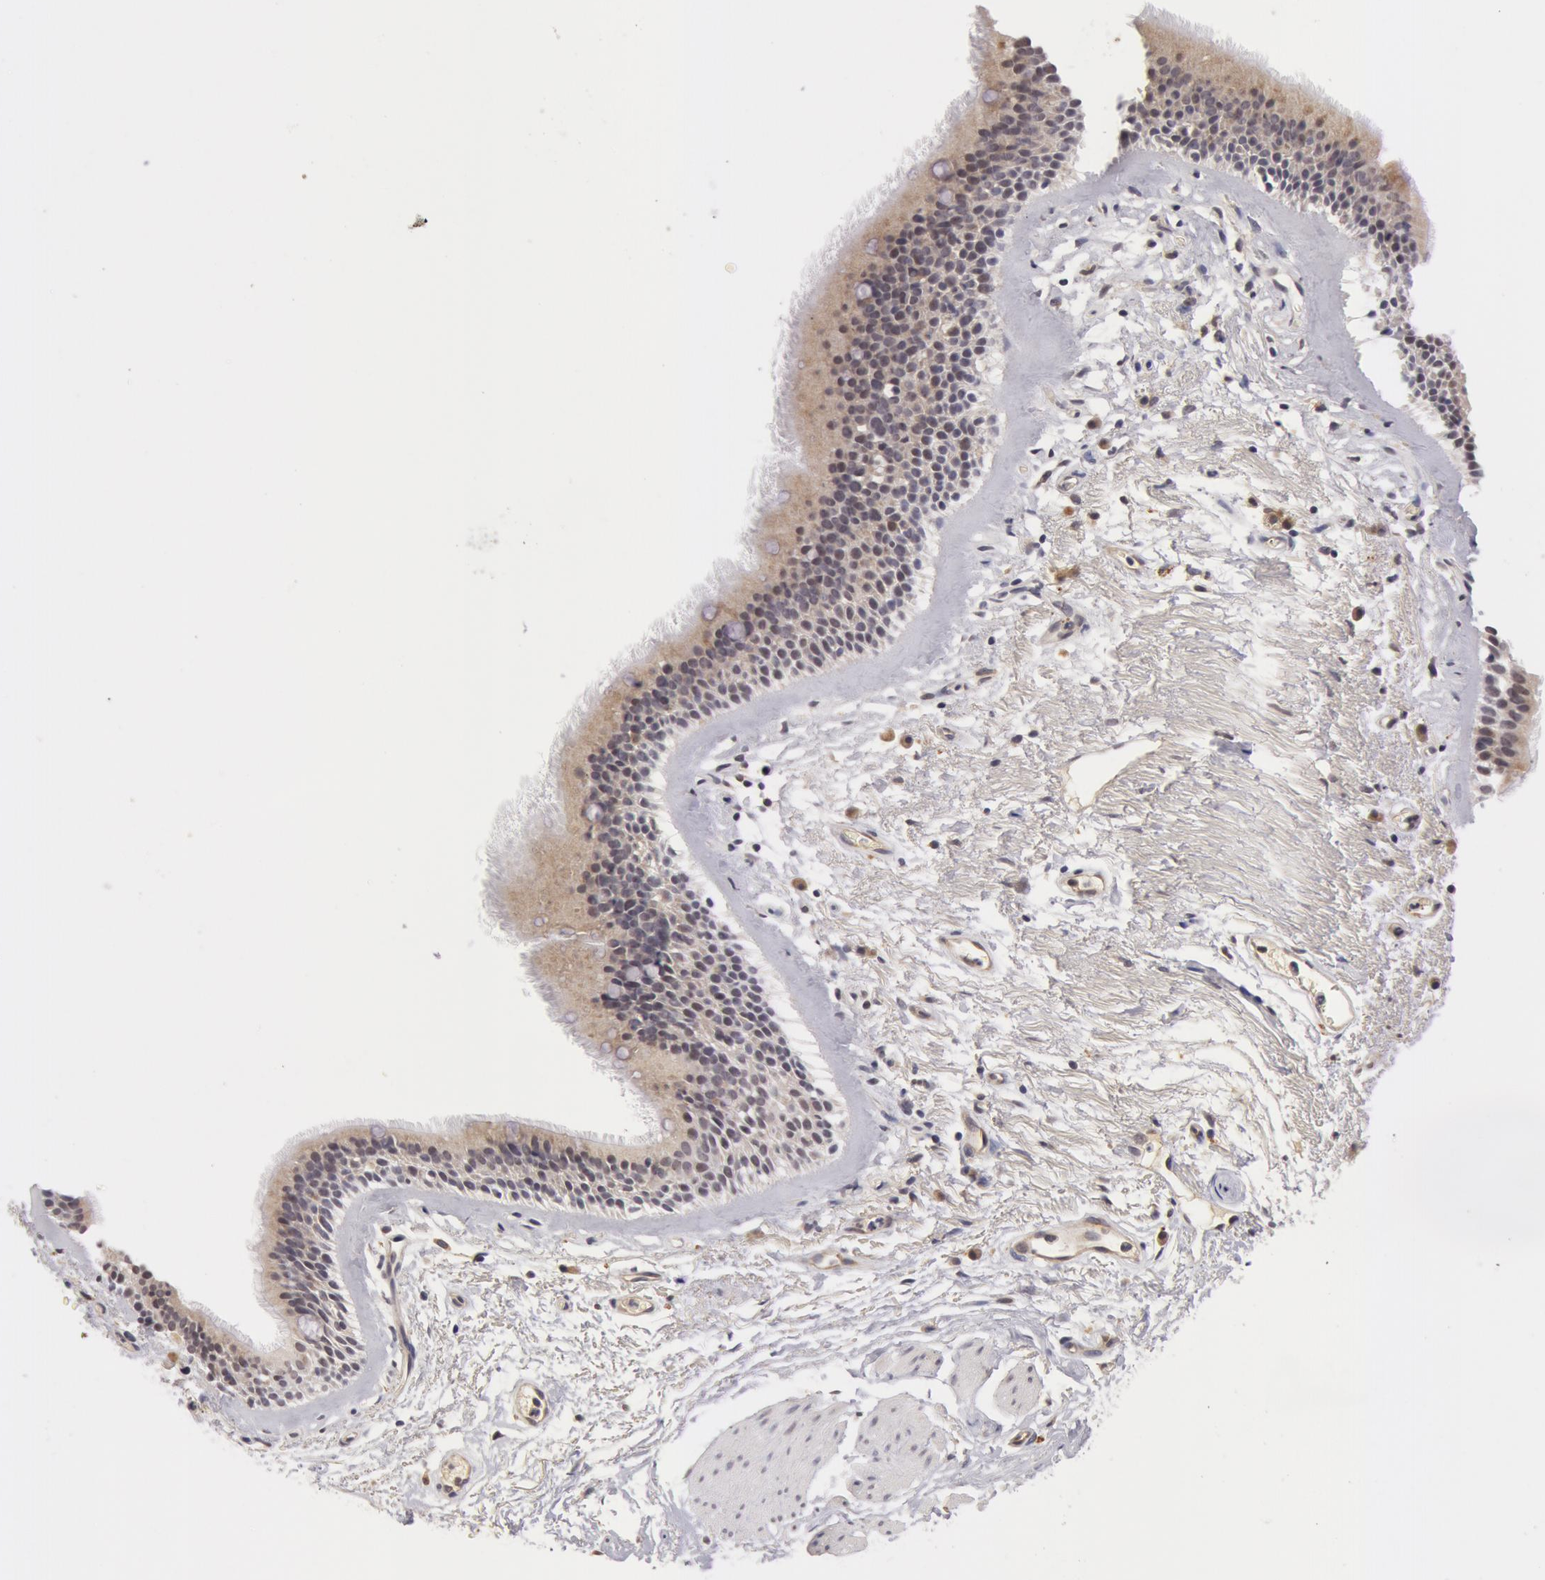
{"staining": {"intensity": "weak", "quantity": ">75%", "location": "cytoplasmic/membranous"}, "tissue": "bronchus", "cell_type": "Respiratory epithelial cells", "image_type": "normal", "snomed": [{"axis": "morphology", "description": "Normal tissue, NOS"}, {"axis": "topography", "description": "Cartilage tissue"}], "caption": "DAB (3,3'-diaminobenzidine) immunohistochemical staining of normal human bronchus displays weak cytoplasmic/membranous protein positivity in approximately >75% of respiratory epithelial cells. The staining was performed using DAB to visualize the protein expression in brown, while the nuclei were stained in blue with hematoxylin (Magnification: 20x).", "gene": "SYTL4", "patient": {"sex": "female", "age": 63}}